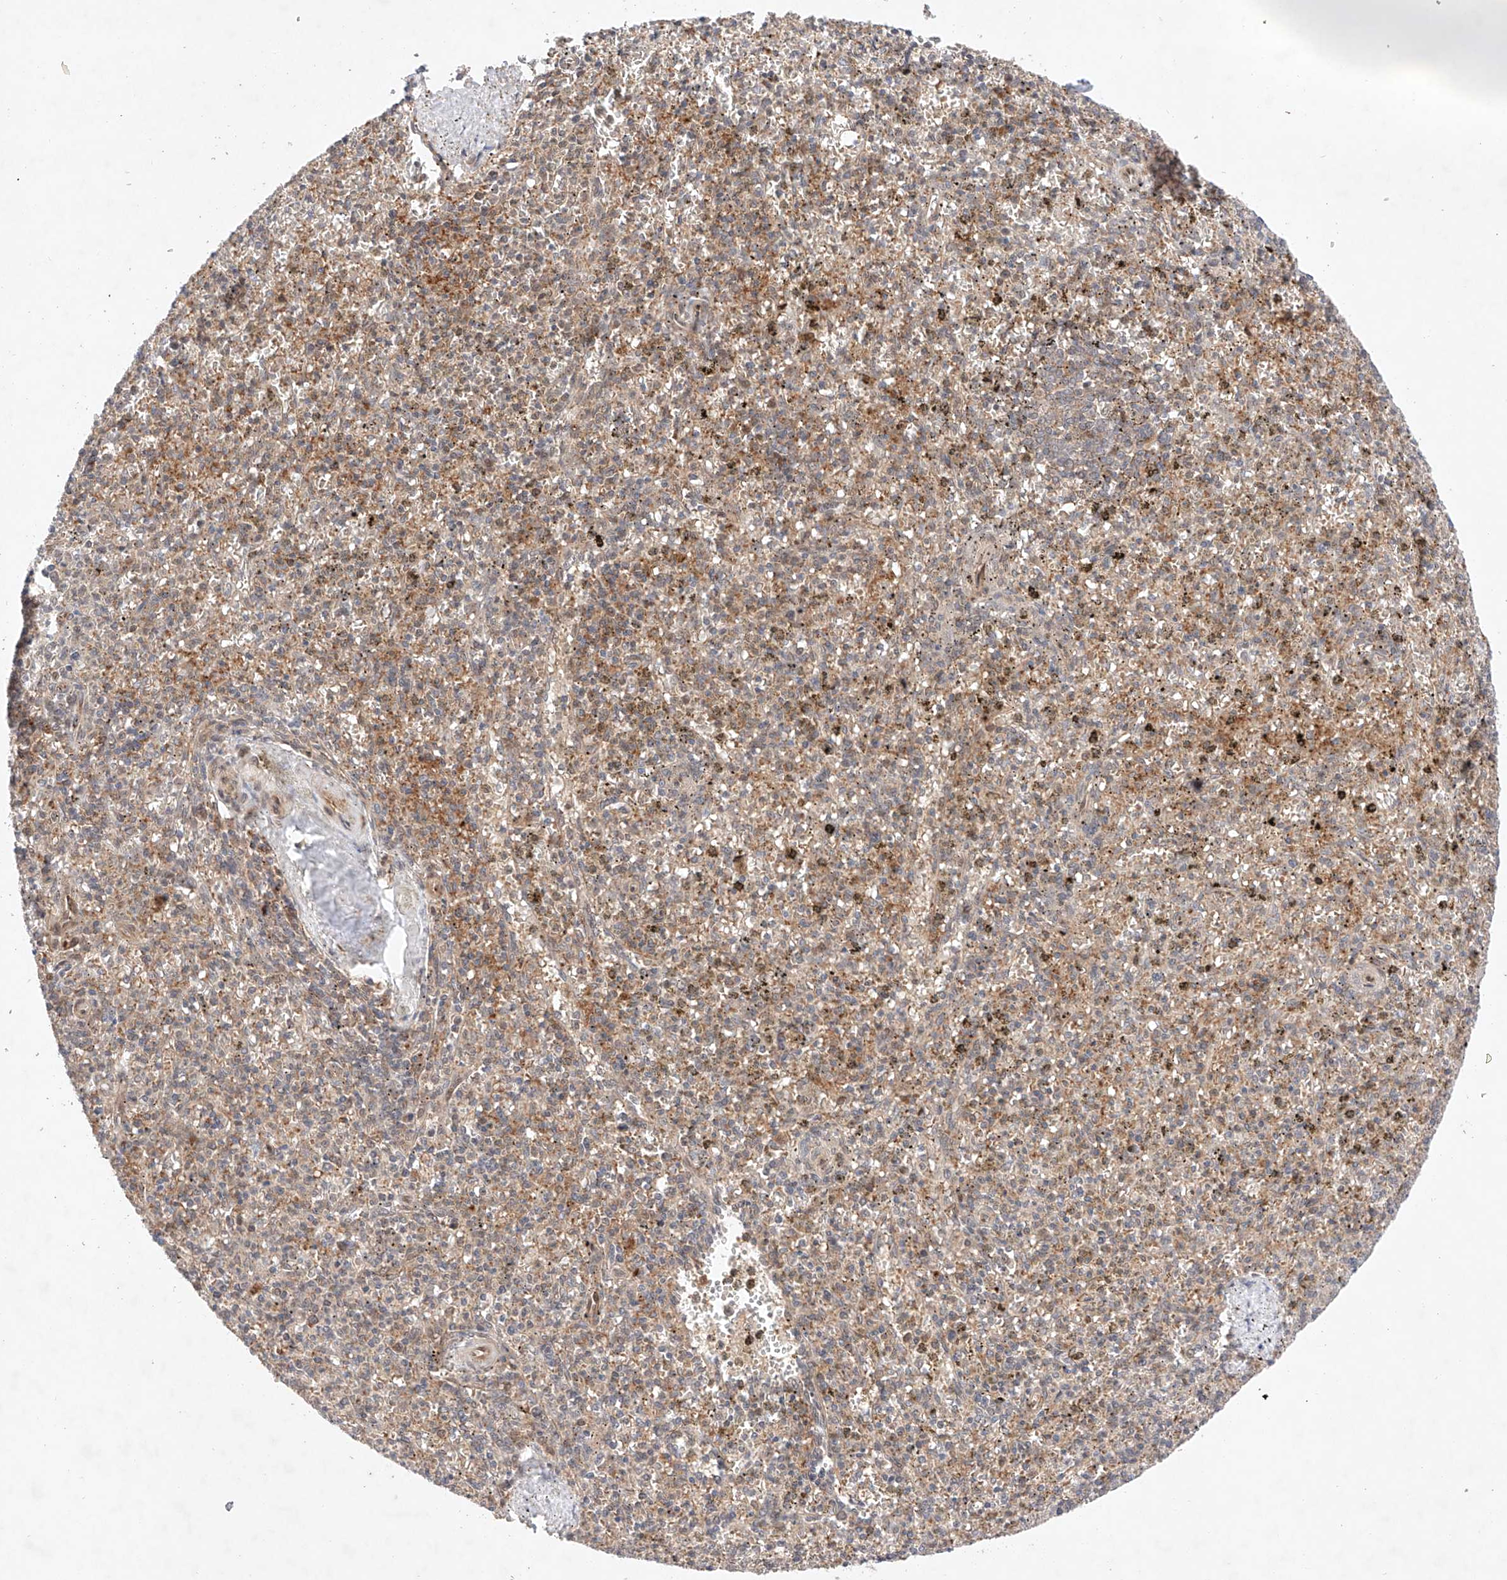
{"staining": {"intensity": "weak", "quantity": "25%-75%", "location": "cytoplasmic/membranous"}, "tissue": "spleen", "cell_type": "Cells in red pulp", "image_type": "normal", "snomed": [{"axis": "morphology", "description": "Normal tissue, NOS"}, {"axis": "topography", "description": "Spleen"}], "caption": "A micrograph of spleen stained for a protein exhibits weak cytoplasmic/membranous brown staining in cells in red pulp.", "gene": "ZNF124", "patient": {"sex": "male", "age": 72}}